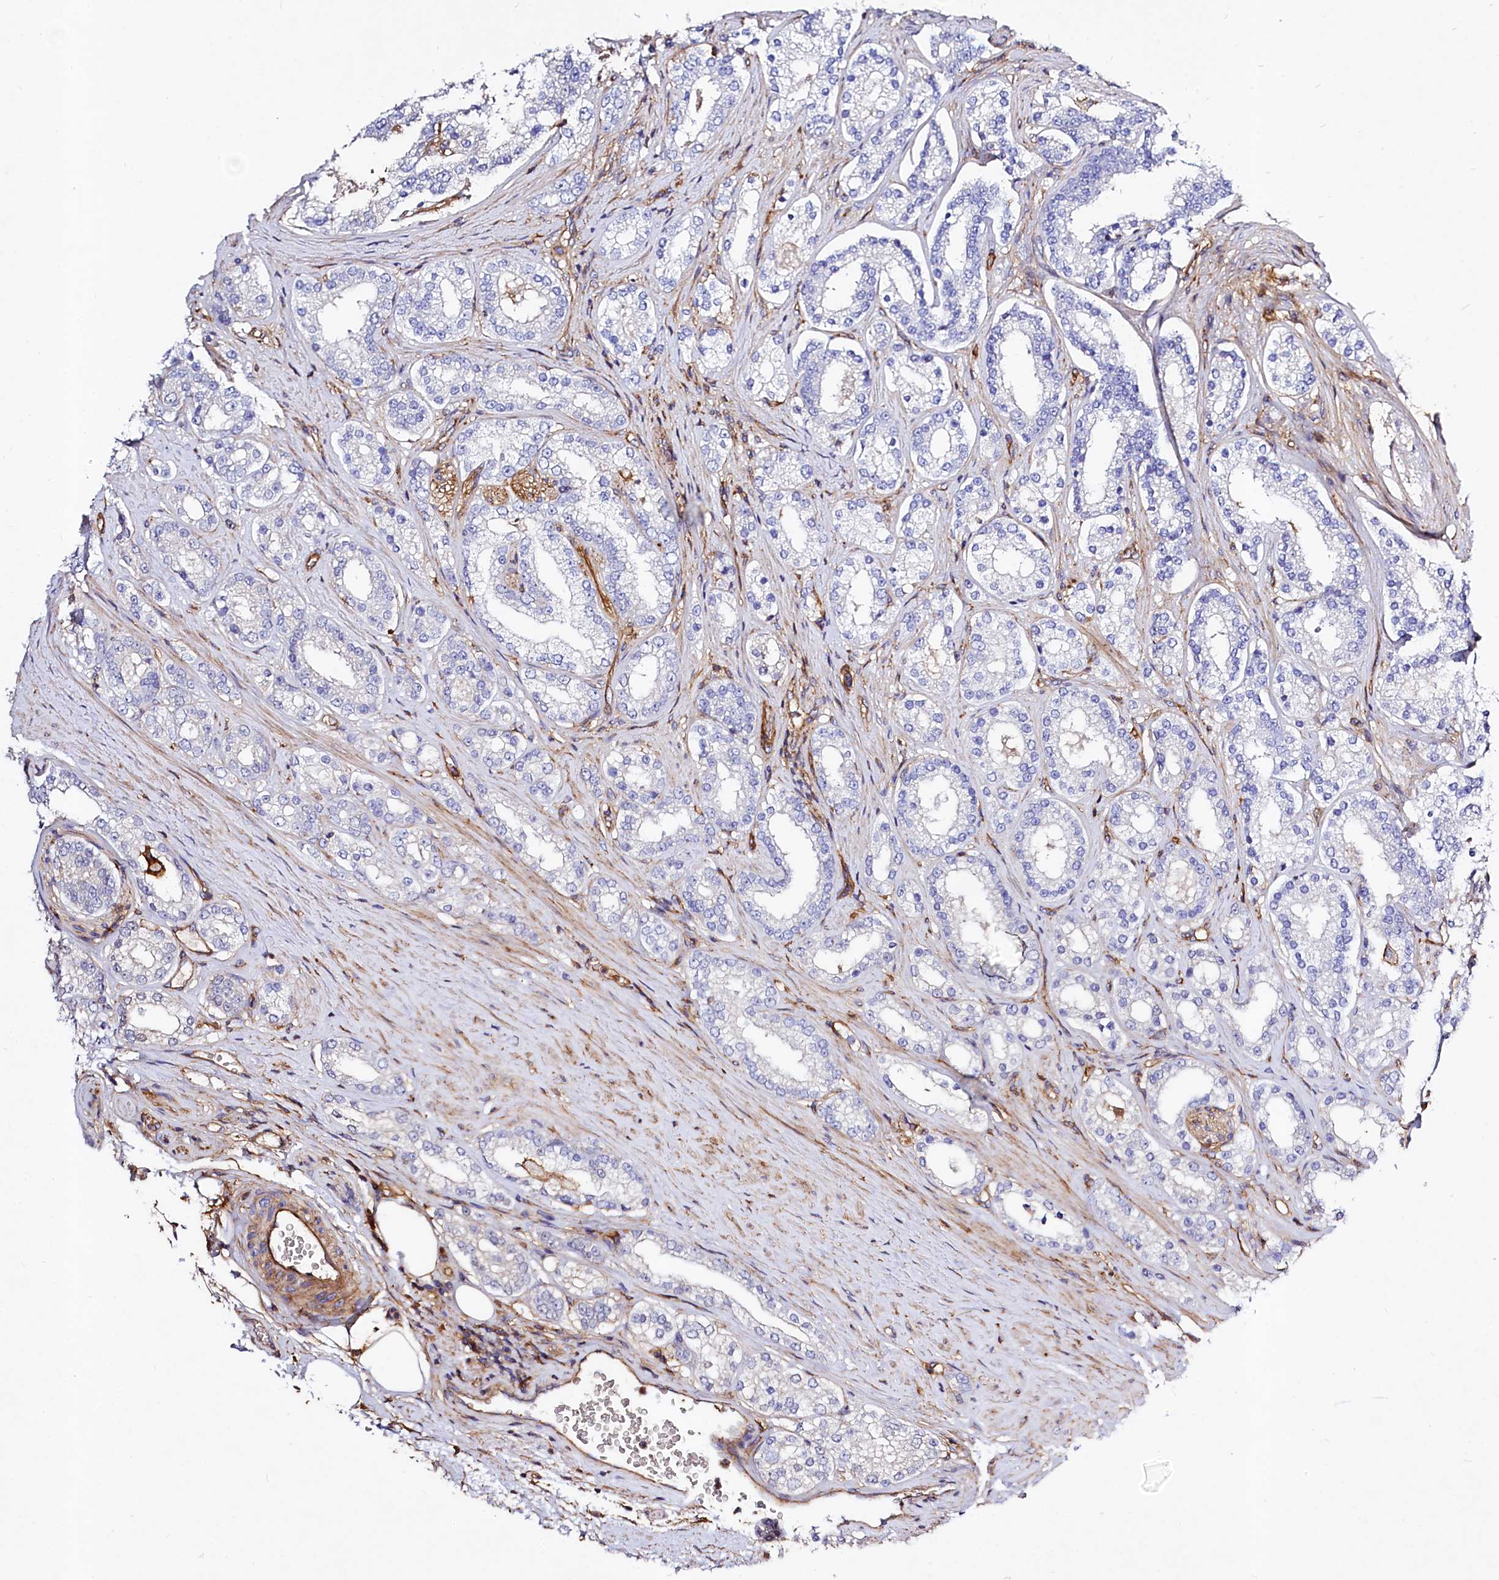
{"staining": {"intensity": "negative", "quantity": "none", "location": "none"}, "tissue": "prostate cancer", "cell_type": "Tumor cells", "image_type": "cancer", "snomed": [{"axis": "morphology", "description": "Normal tissue, NOS"}, {"axis": "morphology", "description": "Adenocarcinoma, High grade"}, {"axis": "topography", "description": "Prostate"}], "caption": "Immunohistochemistry (IHC) of human prostate cancer (high-grade adenocarcinoma) displays no positivity in tumor cells. (Brightfield microscopy of DAB immunohistochemistry (IHC) at high magnification).", "gene": "ANO6", "patient": {"sex": "male", "age": 83}}